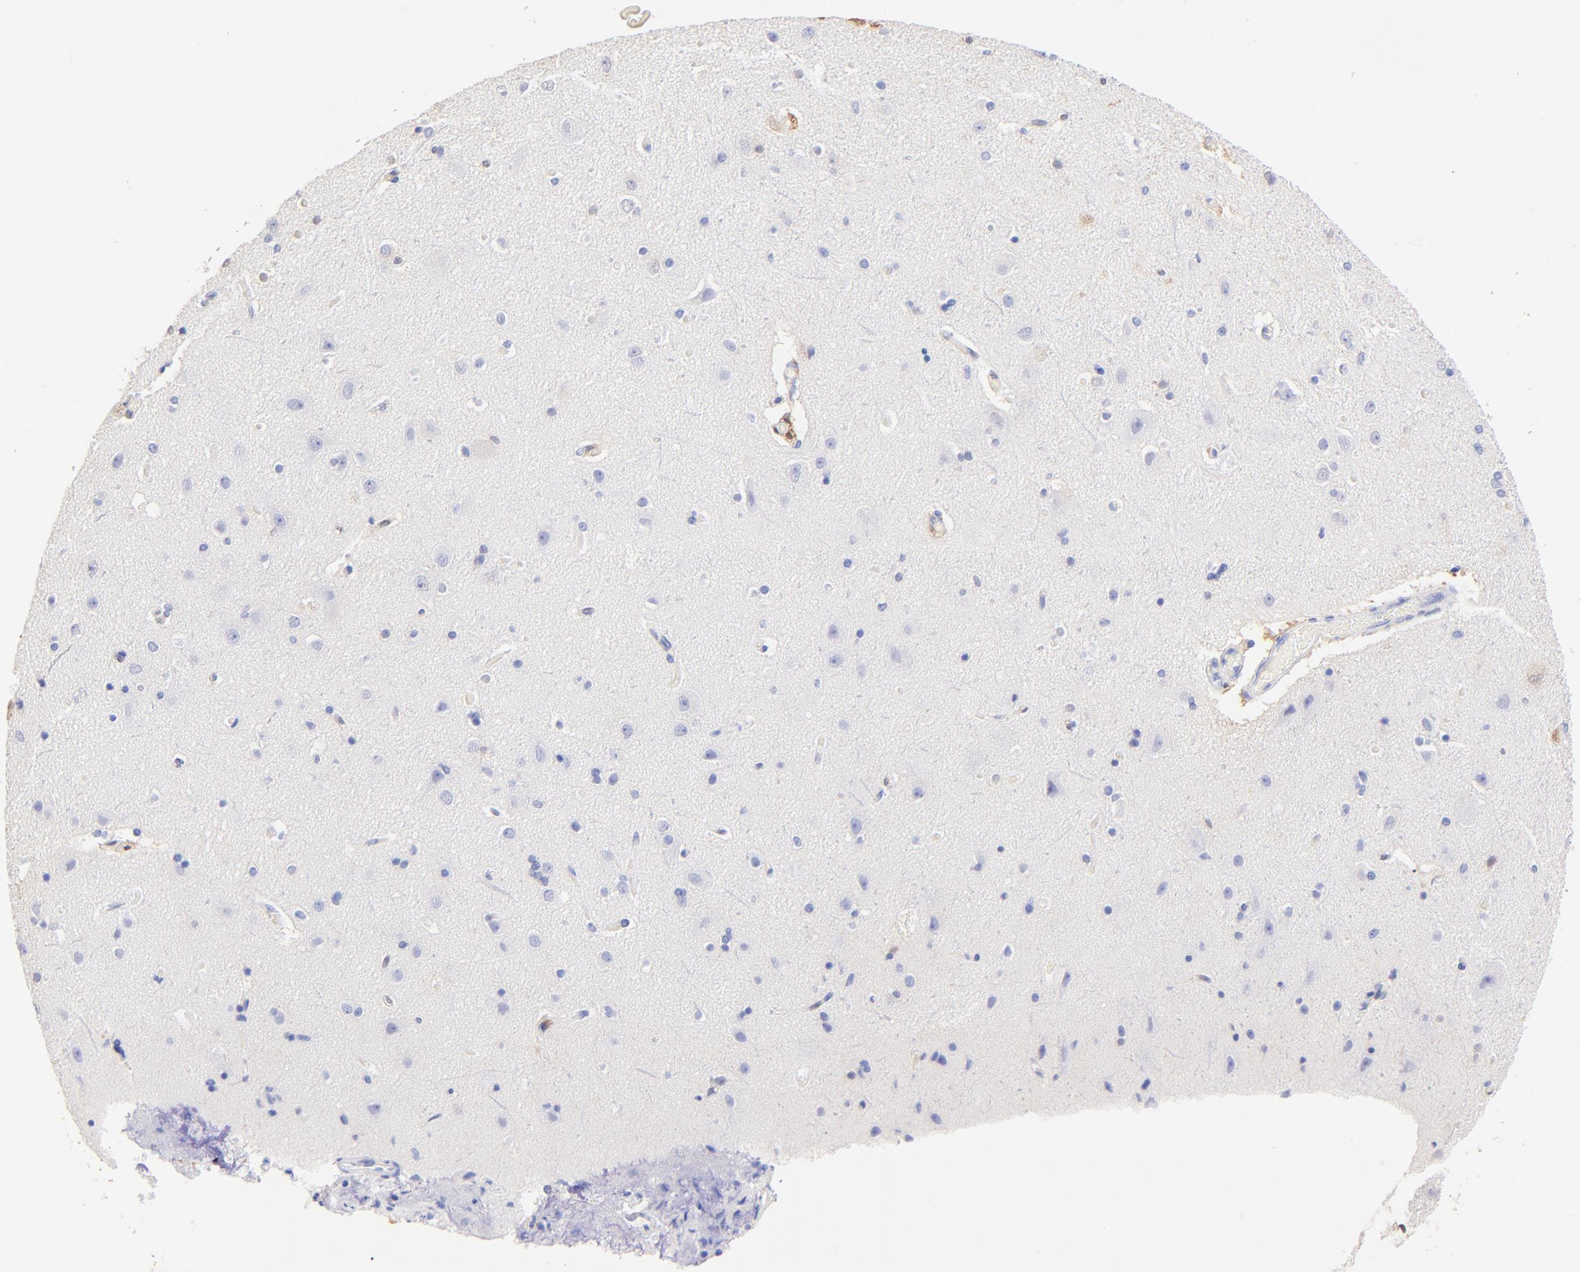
{"staining": {"intensity": "negative", "quantity": "none", "location": "none"}, "tissue": "caudate", "cell_type": "Glial cells", "image_type": "normal", "snomed": [{"axis": "morphology", "description": "Normal tissue, NOS"}, {"axis": "topography", "description": "Lateral ventricle wall"}], "caption": "Immunohistochemical staining of benign human caudate shows no significant expression in glial cells.", "gene": "ALDH1A1", "patient": {"sex": "female", "age": 54}}